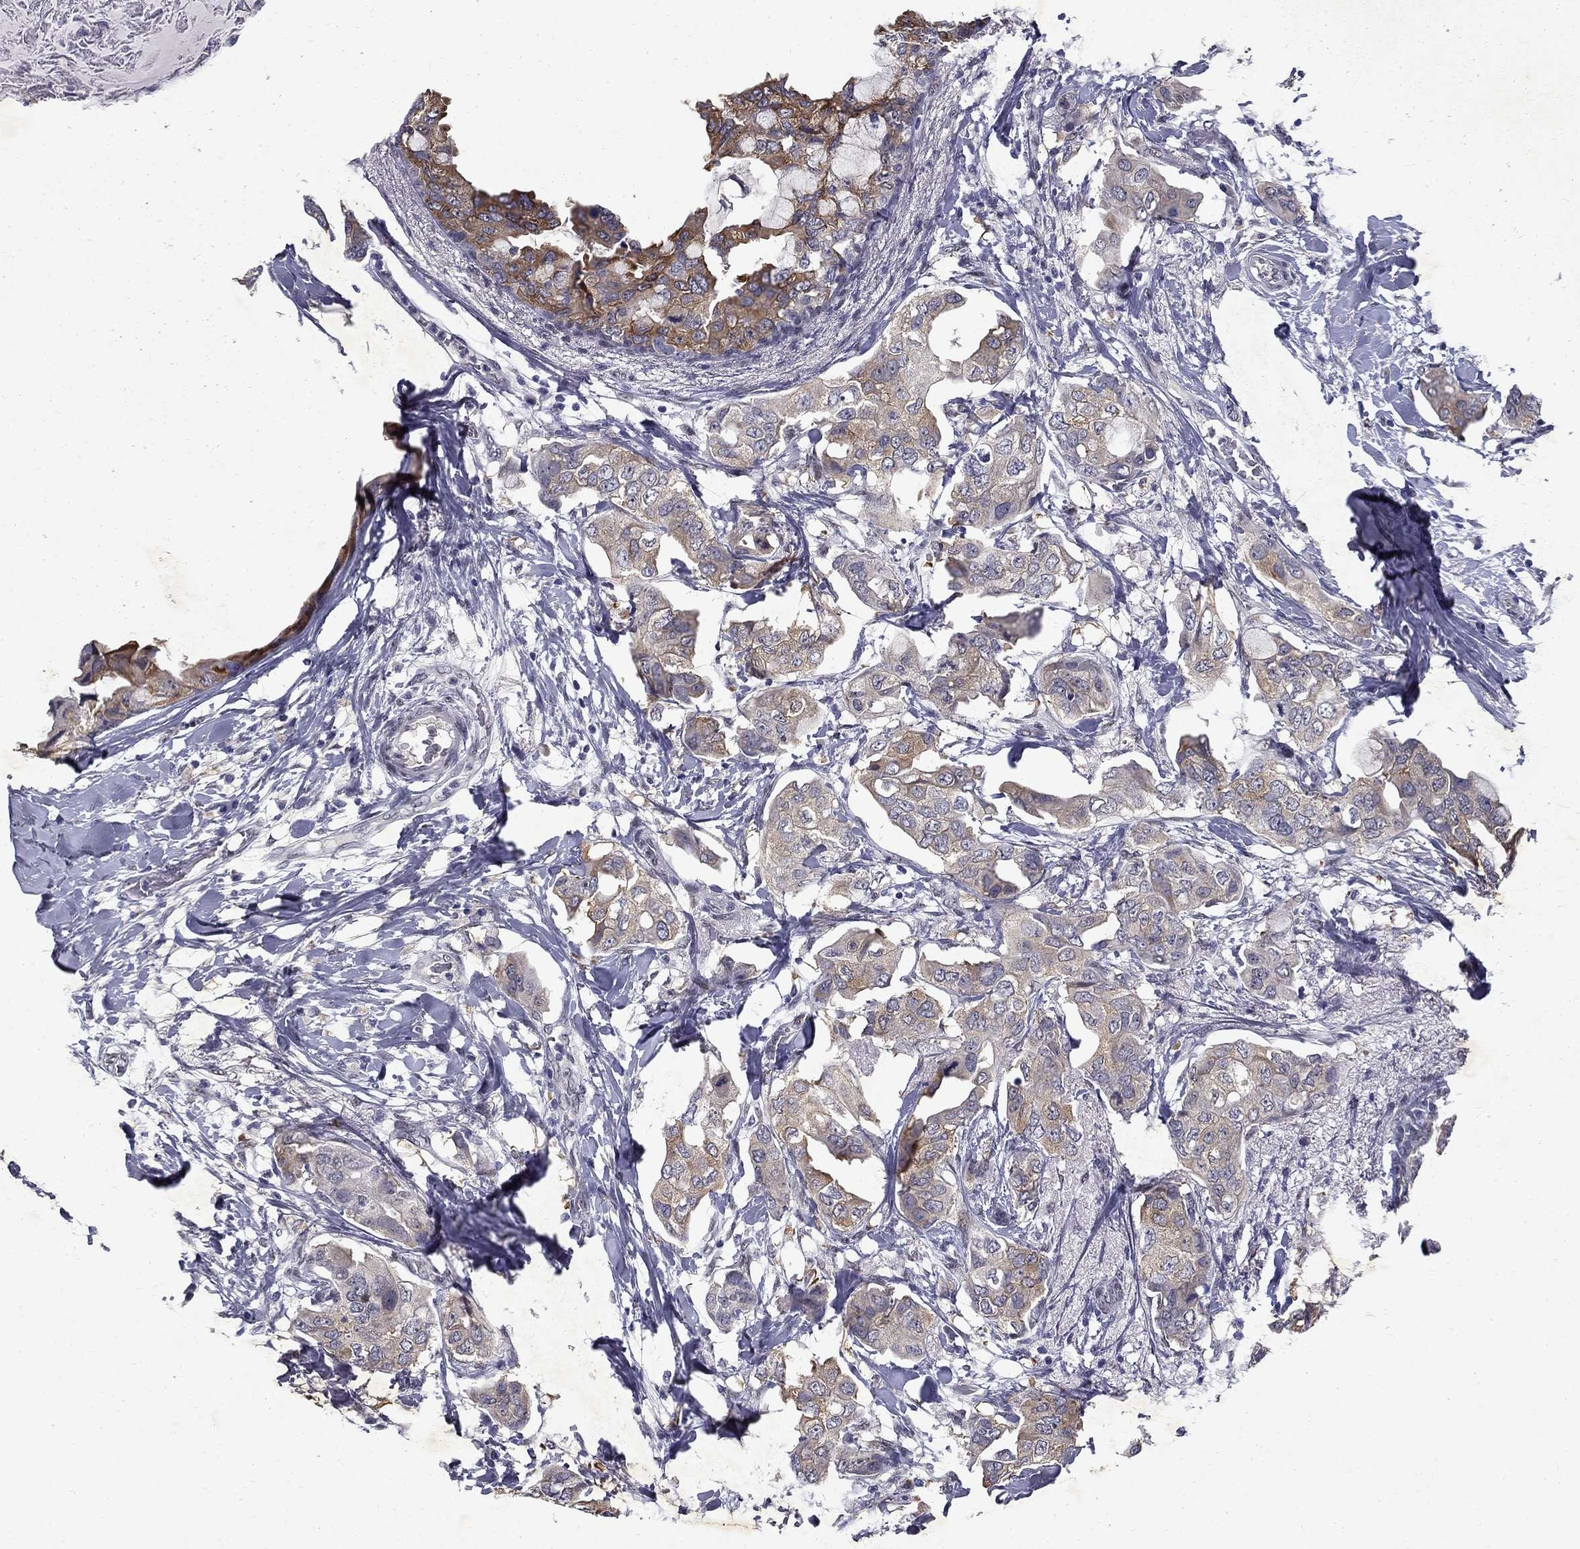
{"staining": {"intensity": "moderate", "quantity": "<25%", "location": "cytoplasmic/membranous"}, "tissue": "breast cancer", "cell_type": "Tumor cells", "image_type": "cancer", "snomed": [{"axis": "morphology", "description": "Normal tissue, NOS"}, {"axis": "morphology", "description": "Duct carcinoma"}, {"axis": "topography", "description": "Breast"}], "caption": "An image of human intraductal carcinoma (breast) stained for a protein displays moderate cytoplasmic/membranous brown staining in tumor cells.", "gene": "RBFOX1", "patient": {"sex": "female", "age": 40}}